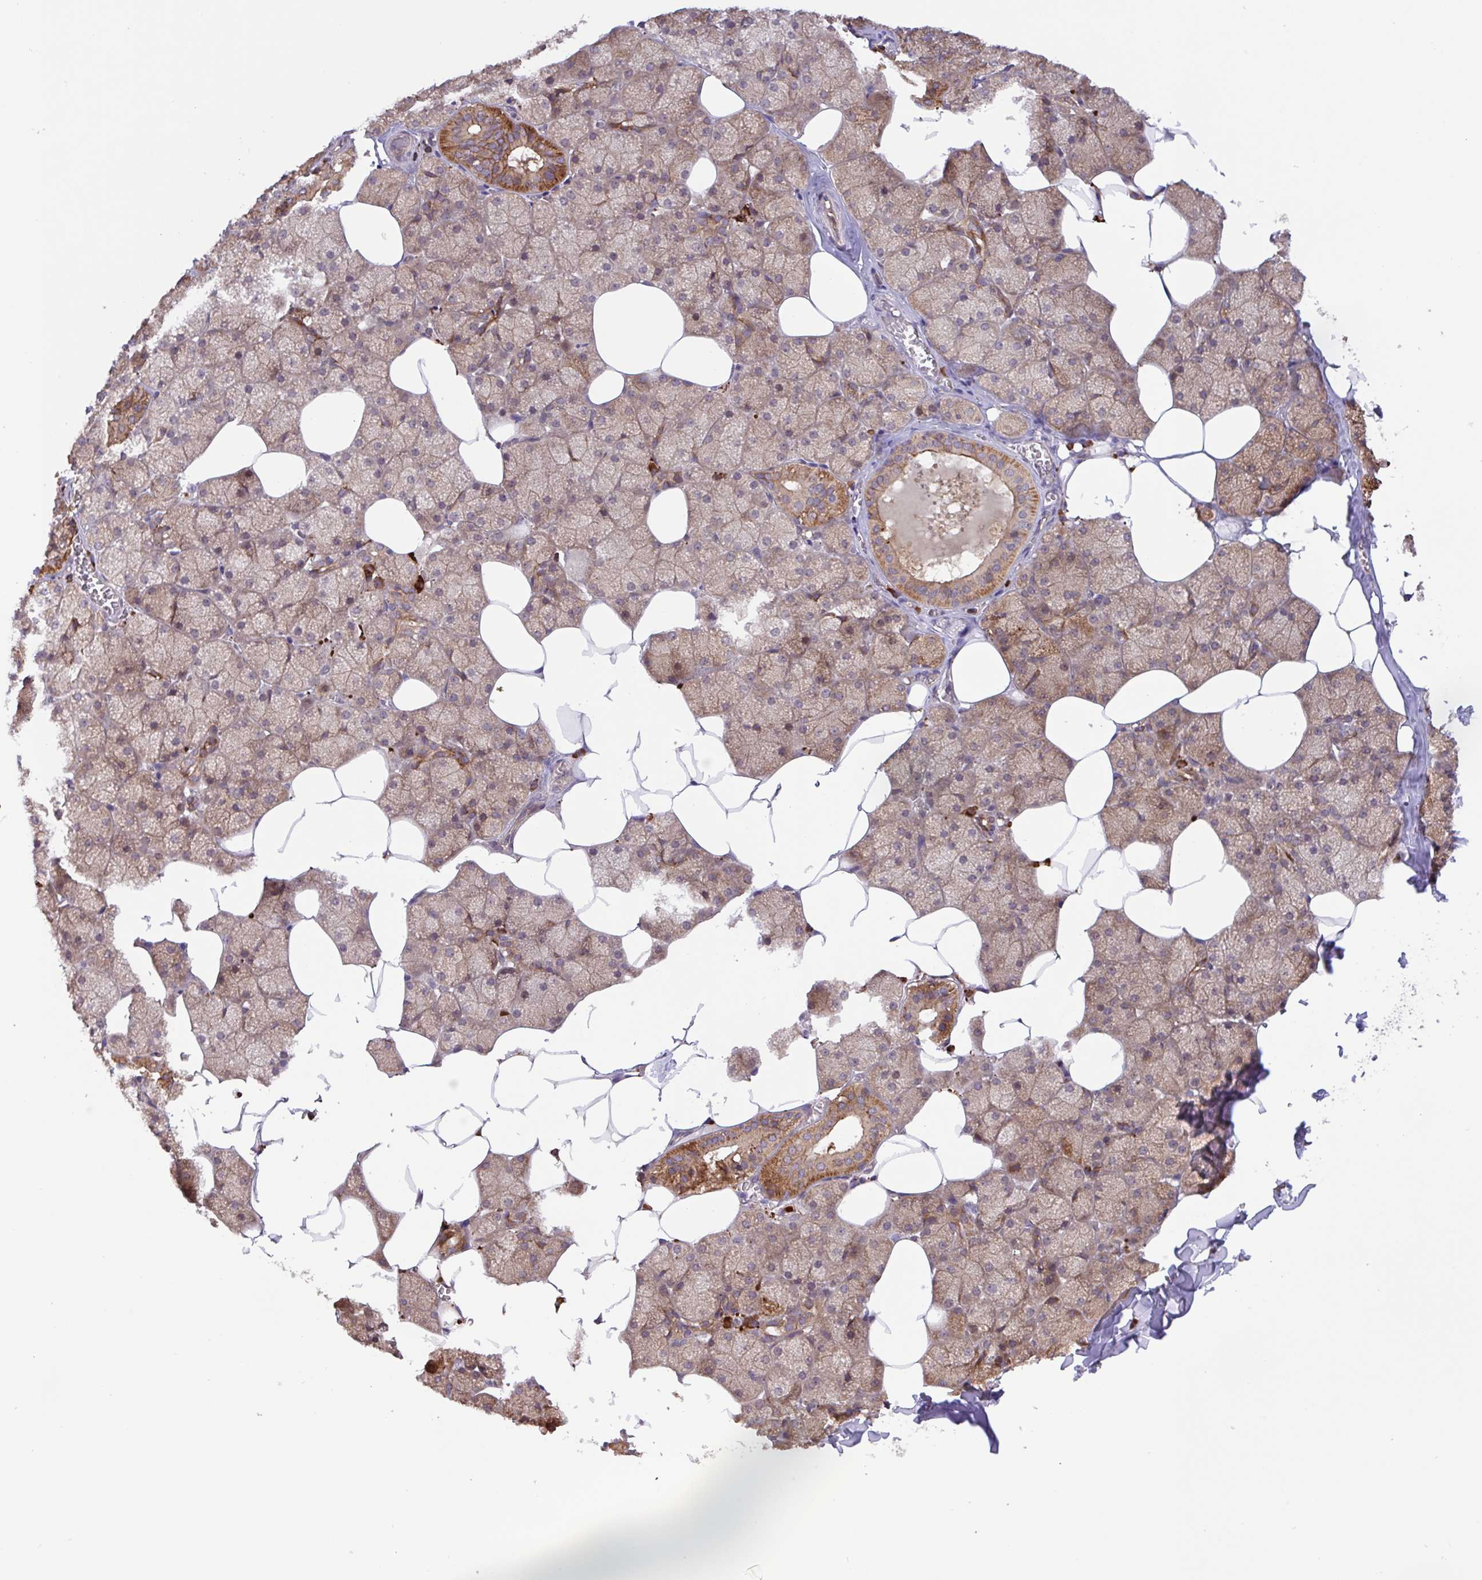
{"staining": {"intensity": "moderate", "quantity": ">75%", "location": "cytoplasmic/membranous"}, "tissue": "salivary gland", "cell_type": "Glandular cells", "image_type": "normal", "snomed": [{"axis": "morphology", "description": "Normal tissue, NOS"}, {"axis": "topography", "description": "Salivary gland"}, {"axis": "topography", "description": "Peripheral nerve tissue"}], "caption": "Immunohistochemical staining of normal human salivary gland reveals medium levels of moderate cytoplasmic/membranous expression in approximately >75% of glandular cells.", "gene": "INTS10", "patient": {"sex": "male", "age": 38}}